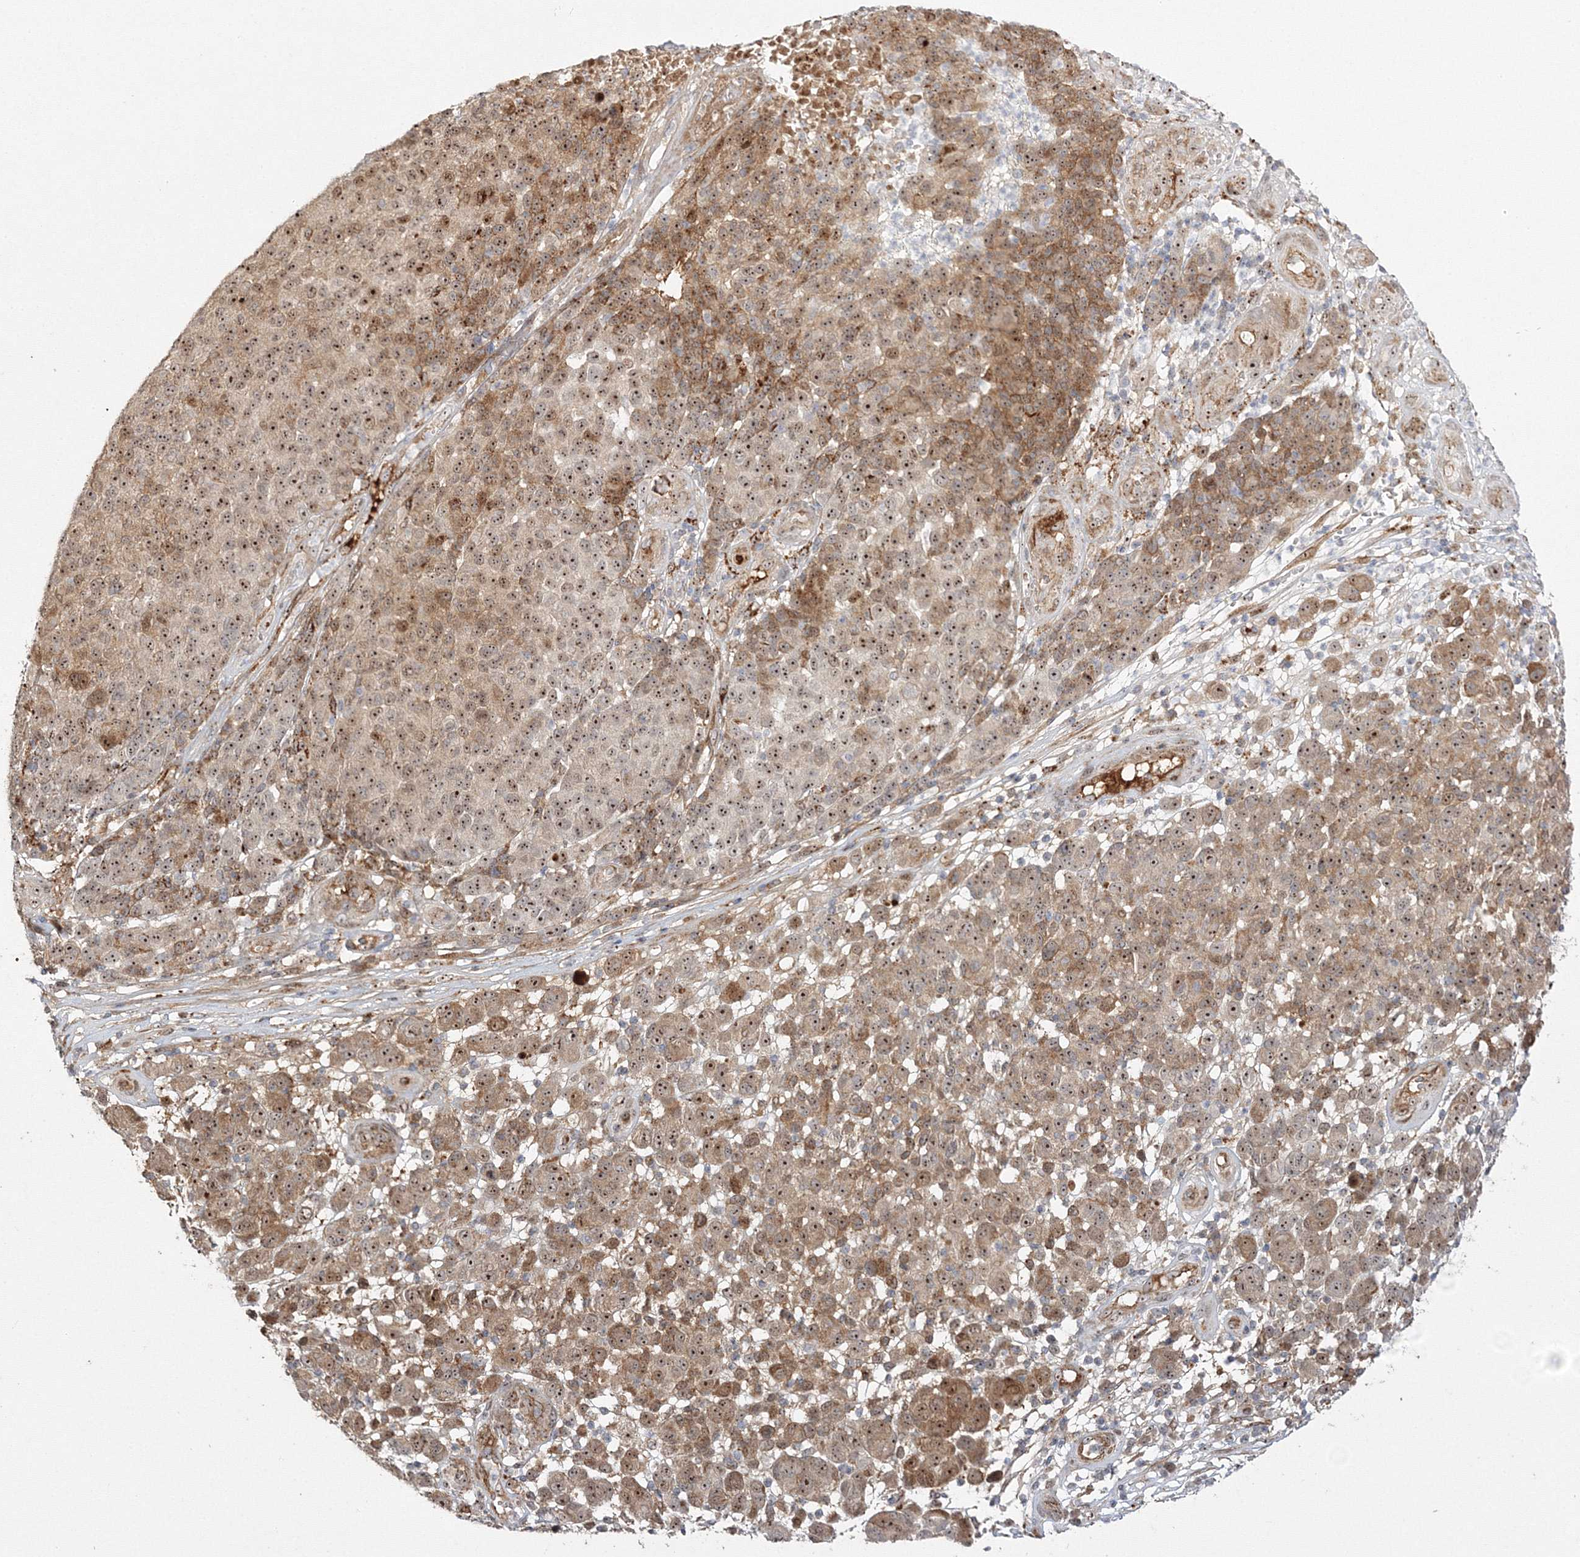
{"staining": {"intensity": "moderate", "quantity": ">75%", "location": "cytoplasmic/membranous,nuclear"}, "tissue": "melanoma", "cell_type": "Tumor cells", "image_type": "cancer", "snomed": [{"axis": "morphology", "description": "Malignant melanoma, NOS"}, {"axis": "topography", "description": "Skin"}], "caption": "Human malignant melanoma stained with a protein marker reveals moderate staining in tumor cells.", "gene": "NPM3", "patient": {"sex": "male", "age": 49}}